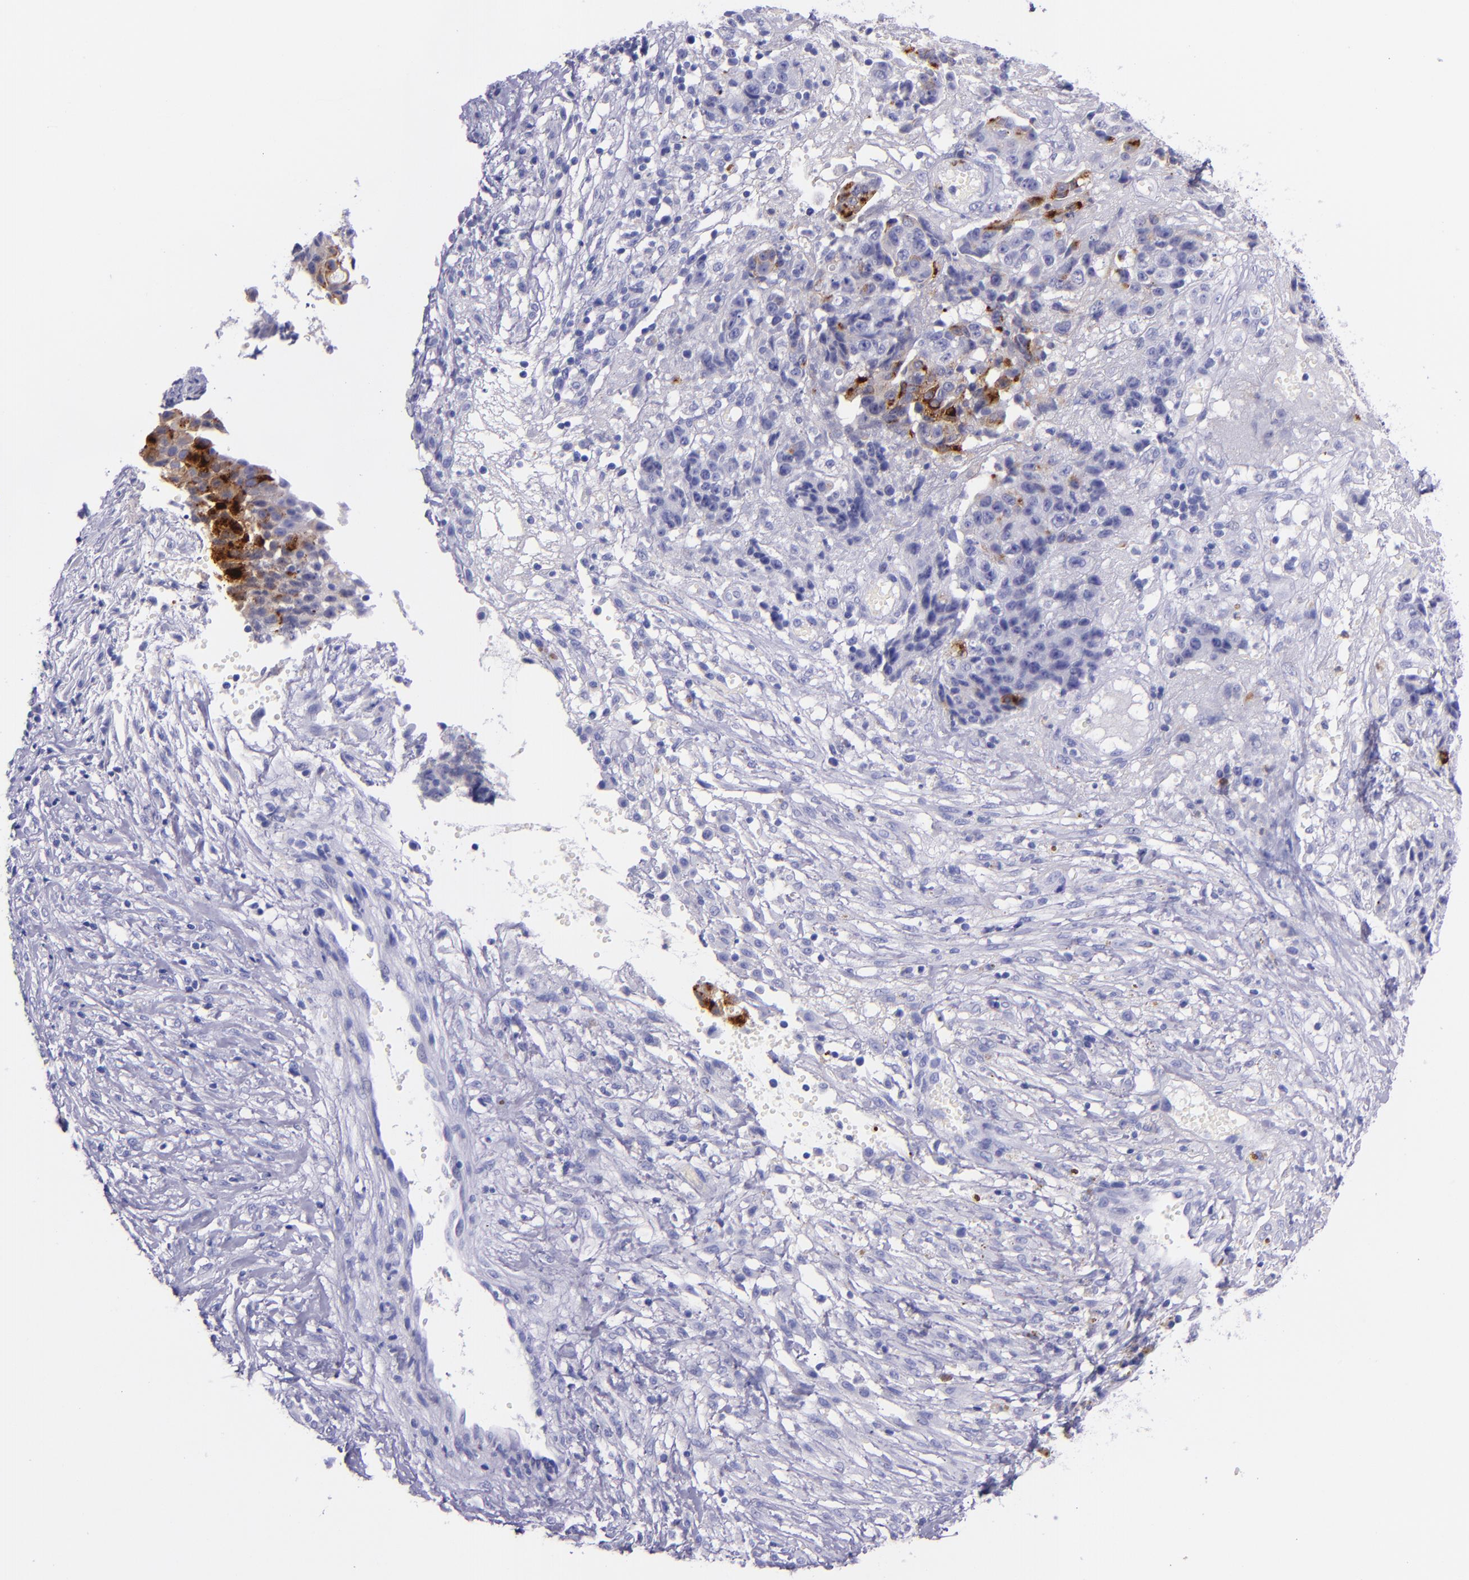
{"staining": {"intensity": "moderate", "quantity": "<25%", "location": "cytoplasmic/membranous"}, "tissue": "ovarian cancer", "cell_type": "Tumor cells", "image_type": "cancer", "snomed": [{"axis": "morphology", "description": "Carcinoma, endometroid"}, {"axis": "topography", "description": "Ovary"}], "caption": "Immunohistochemical staining of human endometroid carcinoma (ovarian) displays low levels of moderate cytoplasmic/membranous positivity in approximately <25% of tumor cells.", "gene": "SLPI", "patient": {"sex": "female", "age": 42}}